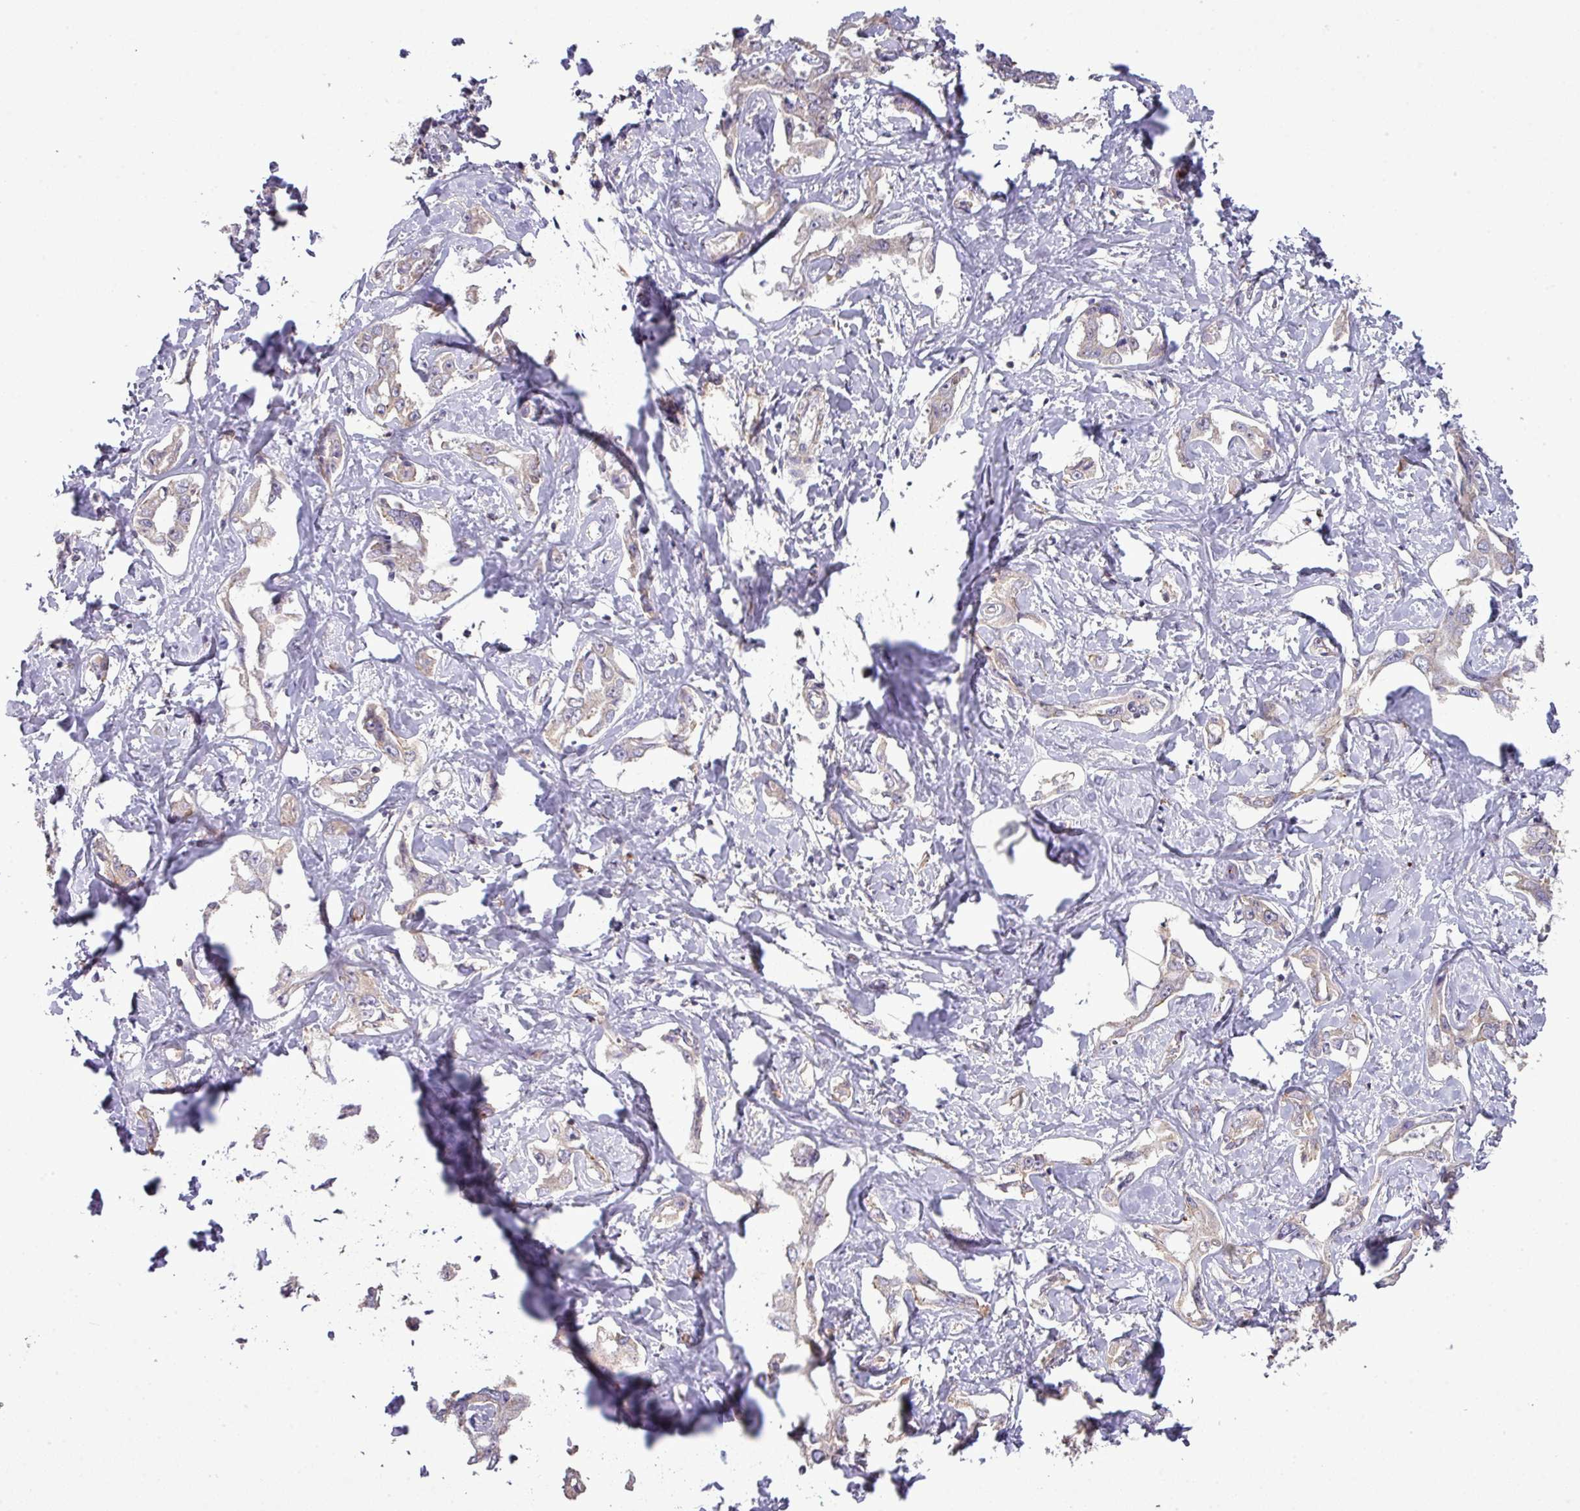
{"staining": {"intensity": "negative", "quantity": "none", "location": "none"}, "tissue": "liver cancer", "cell_type": "Tumor cells", "image_type": "cancer", "snomed": [{"axis": "morphology", "description": "Cholangiocarcinoma"}, {"axis": "topography", "description": "Liver"}], "caption": "This is an immunohistochemistry (IHC) micrograph of liver cholangiocarcinoma. There is no positivity in tumor cells.", "gene": "TPRA1", "patient": {"sex": "male", "age": 59}}